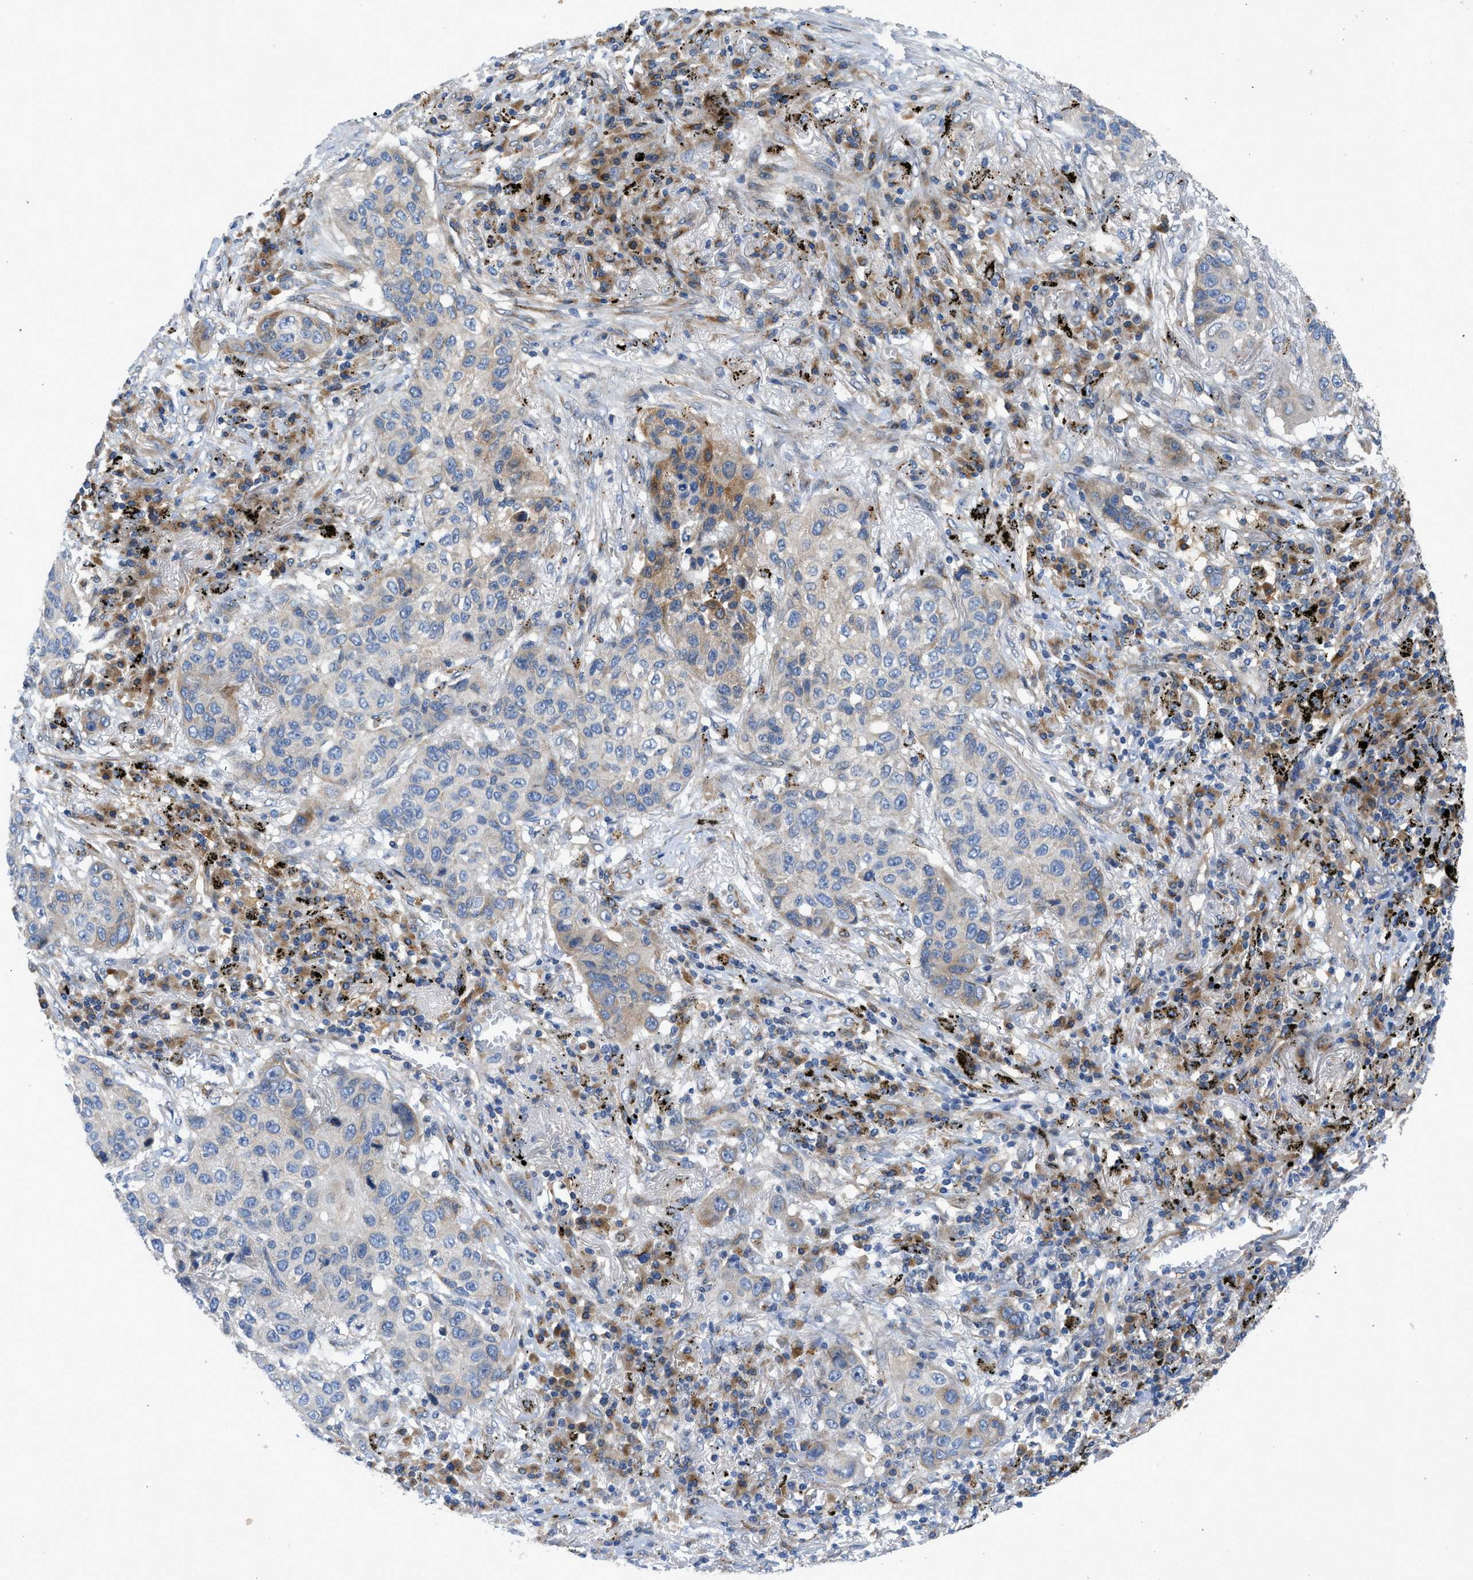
{"staining": {"intensity": "moderate", "quantity": "<25%", "location": "cytoplasmic/membranous"}, "tissue": "lung cancer", "cell_type": "Tumor cells", "image_type": "cancer", "snomed": [{"axis": "morphology", "description": "Squamous cell carcinoma, NOS"}, {"axis": "topography", "description": "Lung"}], "caption": "IHC image of neoplastic tissue: human lung cancer (squamous cell carcinoma) stained using immunohistochemistry demonstrates low levels of moderate protein expression localized specifically in the cytoplasmic/membranous of tumor cells, appearing as a cytoplasmic/membranous brown color.", "gene": "TMEM248", "patient": {"sex": "male", "age": 57}}